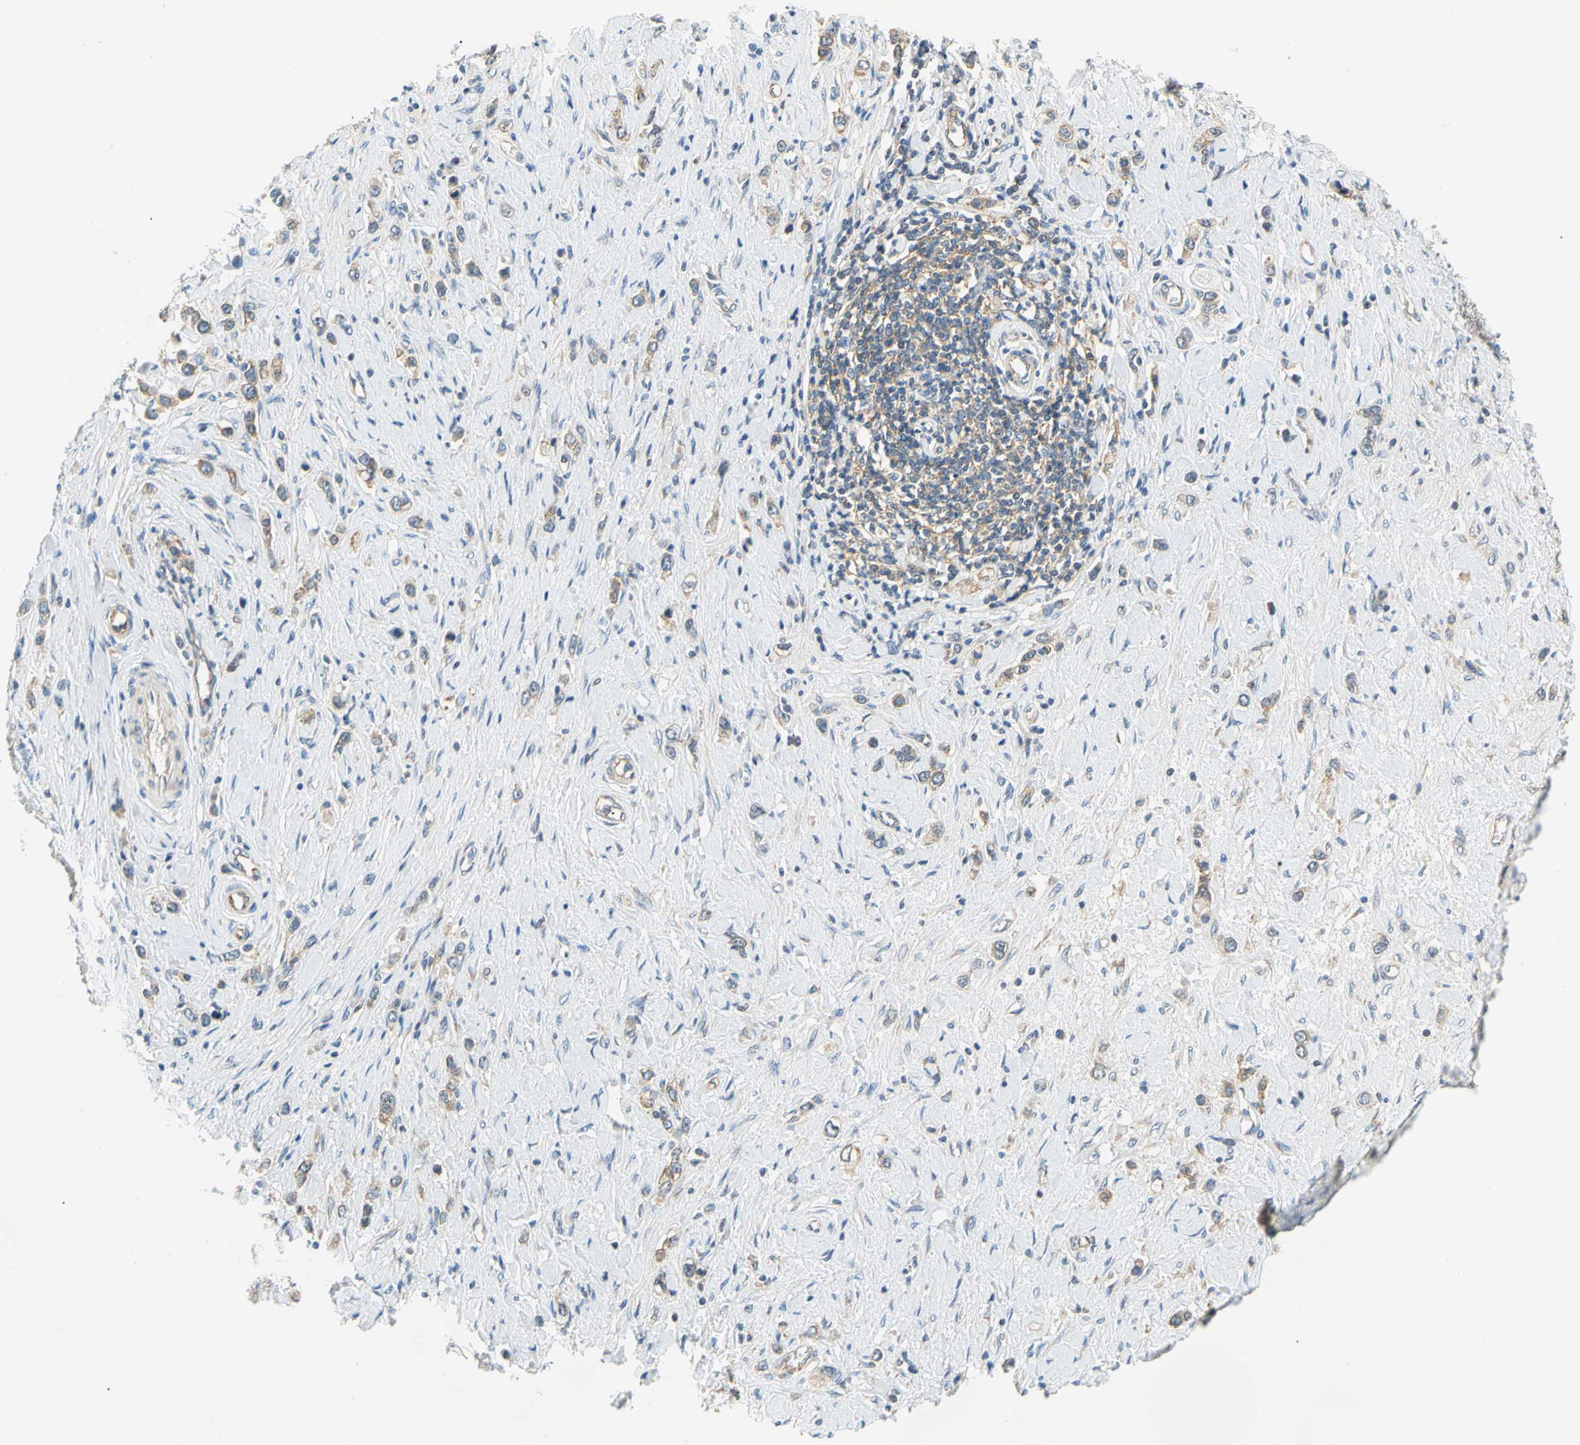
{"staining": {"intensity": "weak", "quantity": ">75%", "location": "cytoplasmic/membranous"}, "tissue": "stomach cancer", "cell_type": "Tumor cells", "image_type": "cancer", "snomed": [{"axis": "morphology", "description": "Normal tissue, NOS"}, {"axis": "morphology", "description": "Adenocarcinoma, NOS"}, {"axis": "topography", "description": "Stomach, upper"}, {"axis": "topography", "description": "Stomach"}], "caption": "Stomach cancer (adenocarcinoma) stained for a protein shows weak cytoplasmic/membranous positivity in tumor cells.", "gene": "LRRC47", "patient": {"sex": "female", "age": 65}}